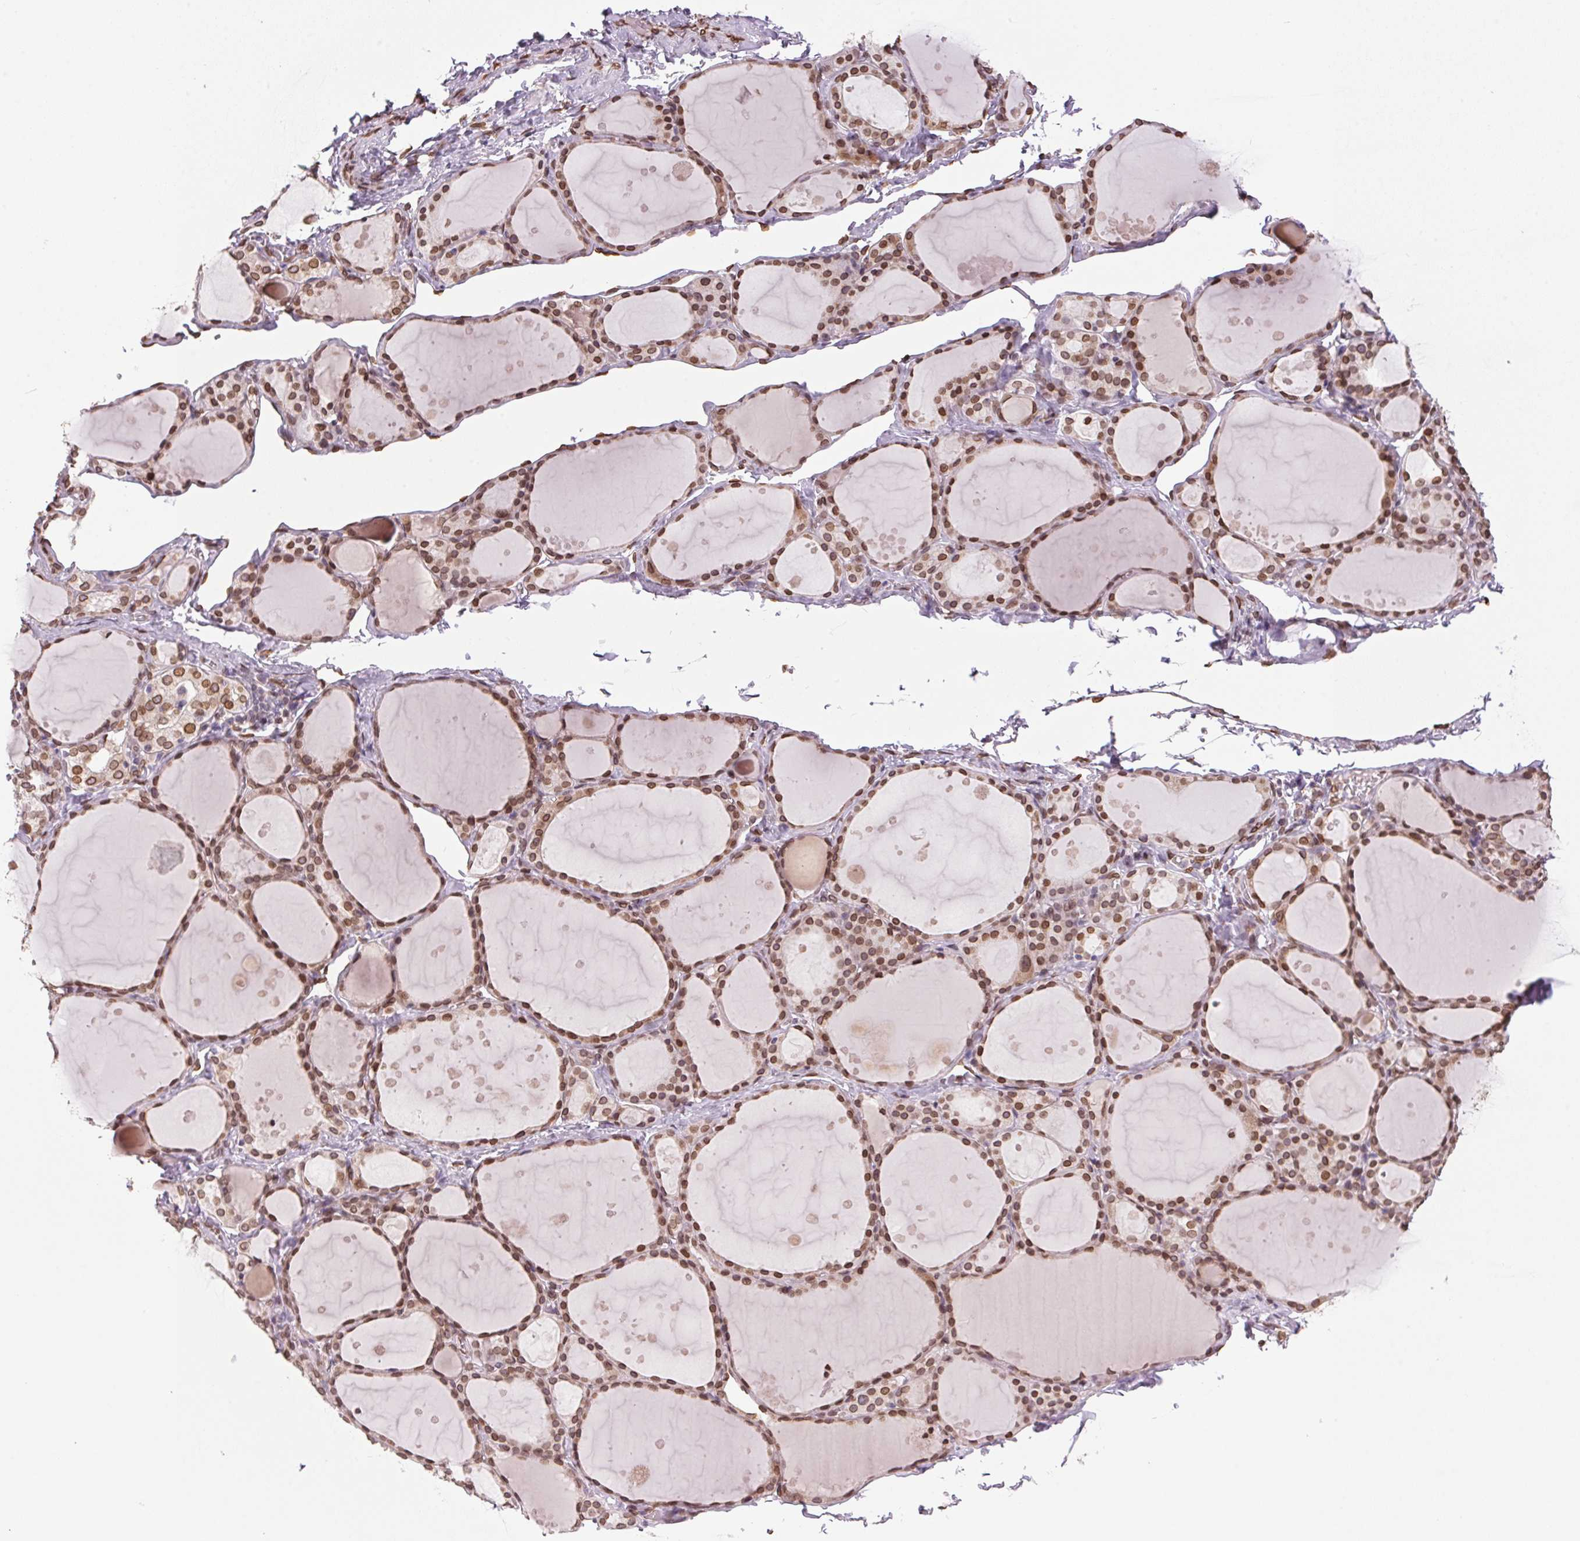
{"staining": {"intensity": "moderate", "quantity": ">75%", "location": "nuclear"}, "tissue": "thyroid gland", "cell_type": "Glandular cells", "image_type": "normal", "snomed": [{"axis": "morphology", "description": "Normal tissue, NOS"}, {"axis": "topography", "description": "Thyroid gland"}], "caption": "This micrograph demonstrates IHC staining of benign human thyroid gland, with medium moderate nuclear expression in about >75% of glandular cells.", "gene": "TMEM175", "patient": {"sex": "male", "age": 68}}